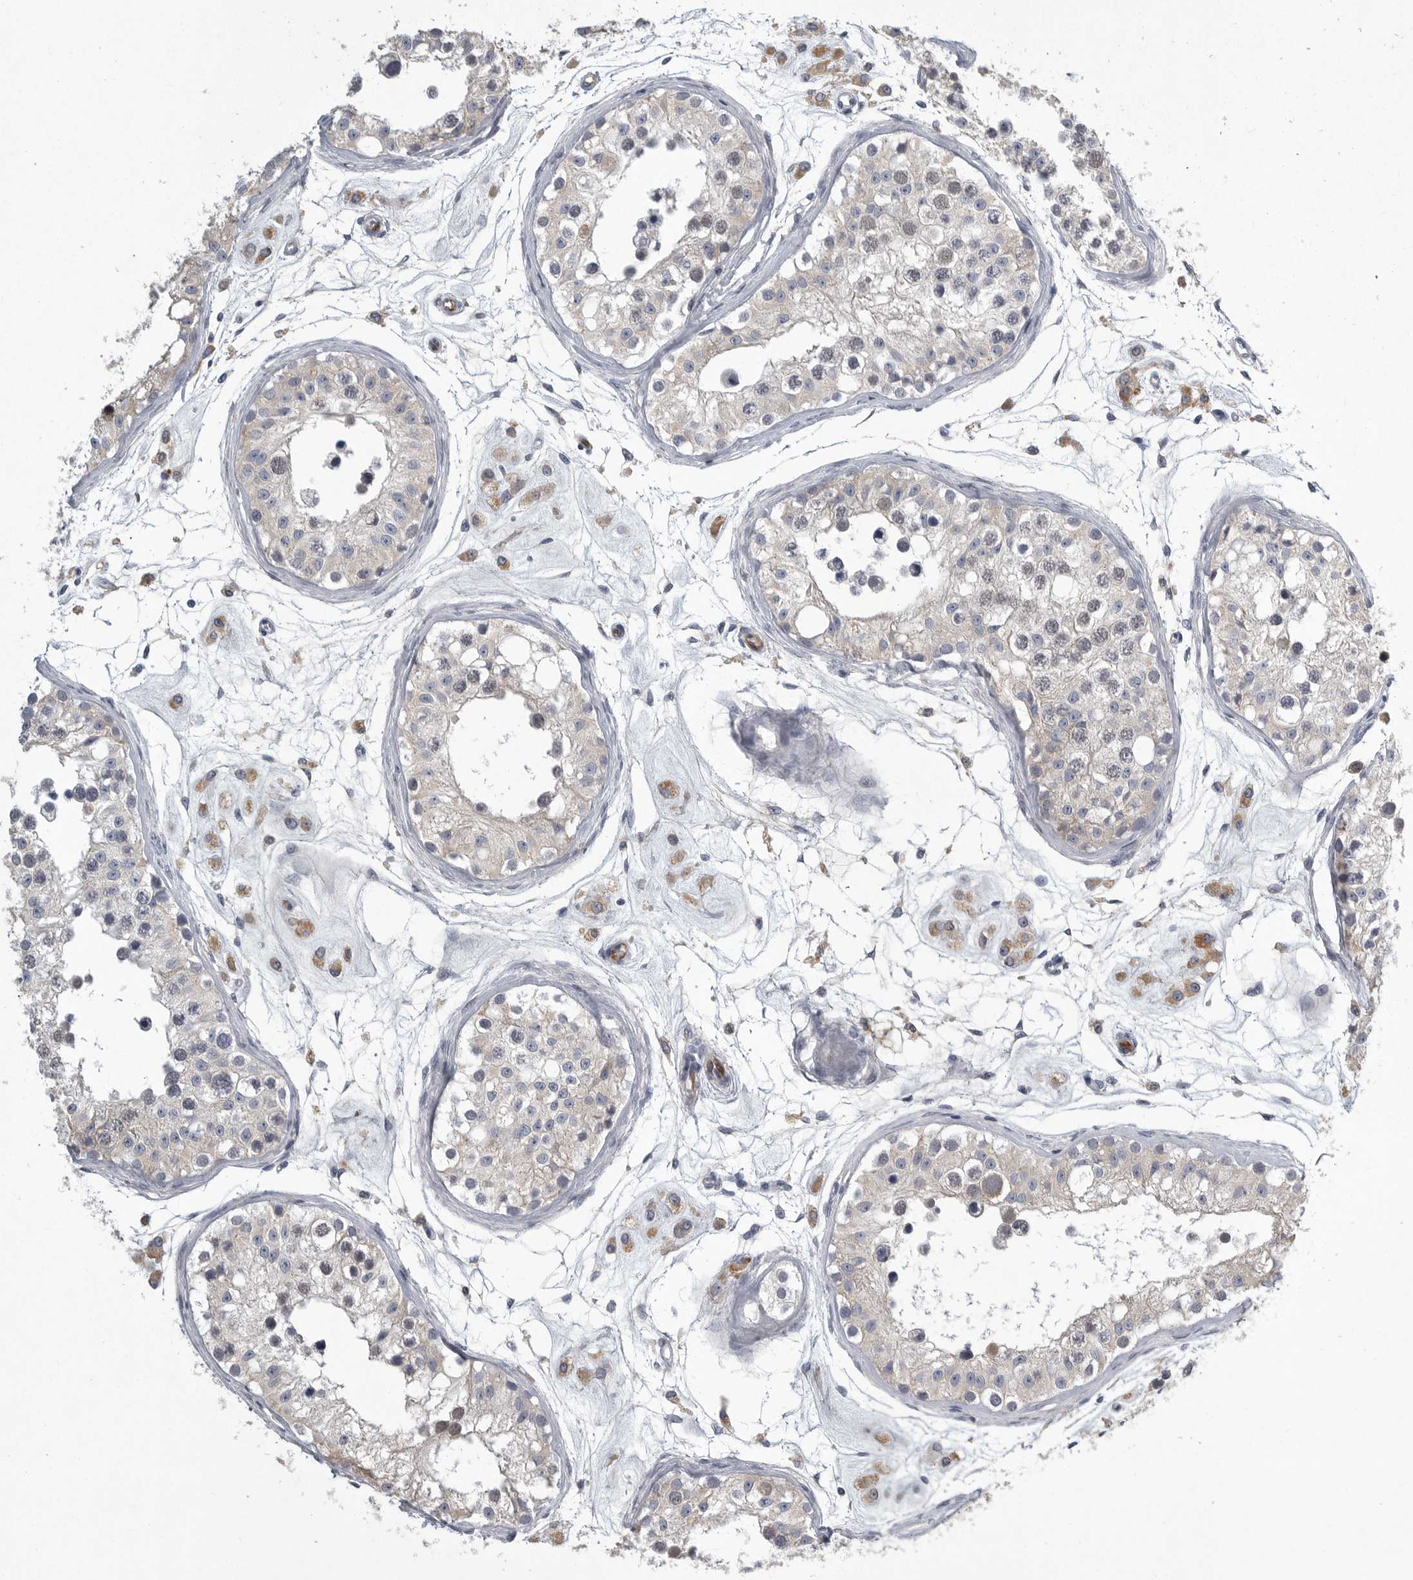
{"staining": {"intensity": "negative", "quantity": "none", "location": "none"}, "tissue": "testis", "cell_type": "Cells in seminiferous ducts", "image_type": "normal", "snomed": [{"axis": "morphology", "description": "Normal tissue, NOS"}, {"axis": "morphology", "description": "Adenocarcinoma, metastatic, NOS"}, {"axis": "topography", "description": "Testis"}], "caption": "Cells in seminiferous ducts show no significant protein staining in benign testis. (DAB (3,3'-diaminobenzidine) immunohistochemistry (IHC) visualized using brightfield microscopy, high magnification).", "gene": "MINPP1", "patient": {"sex": "male", "age": 26}}